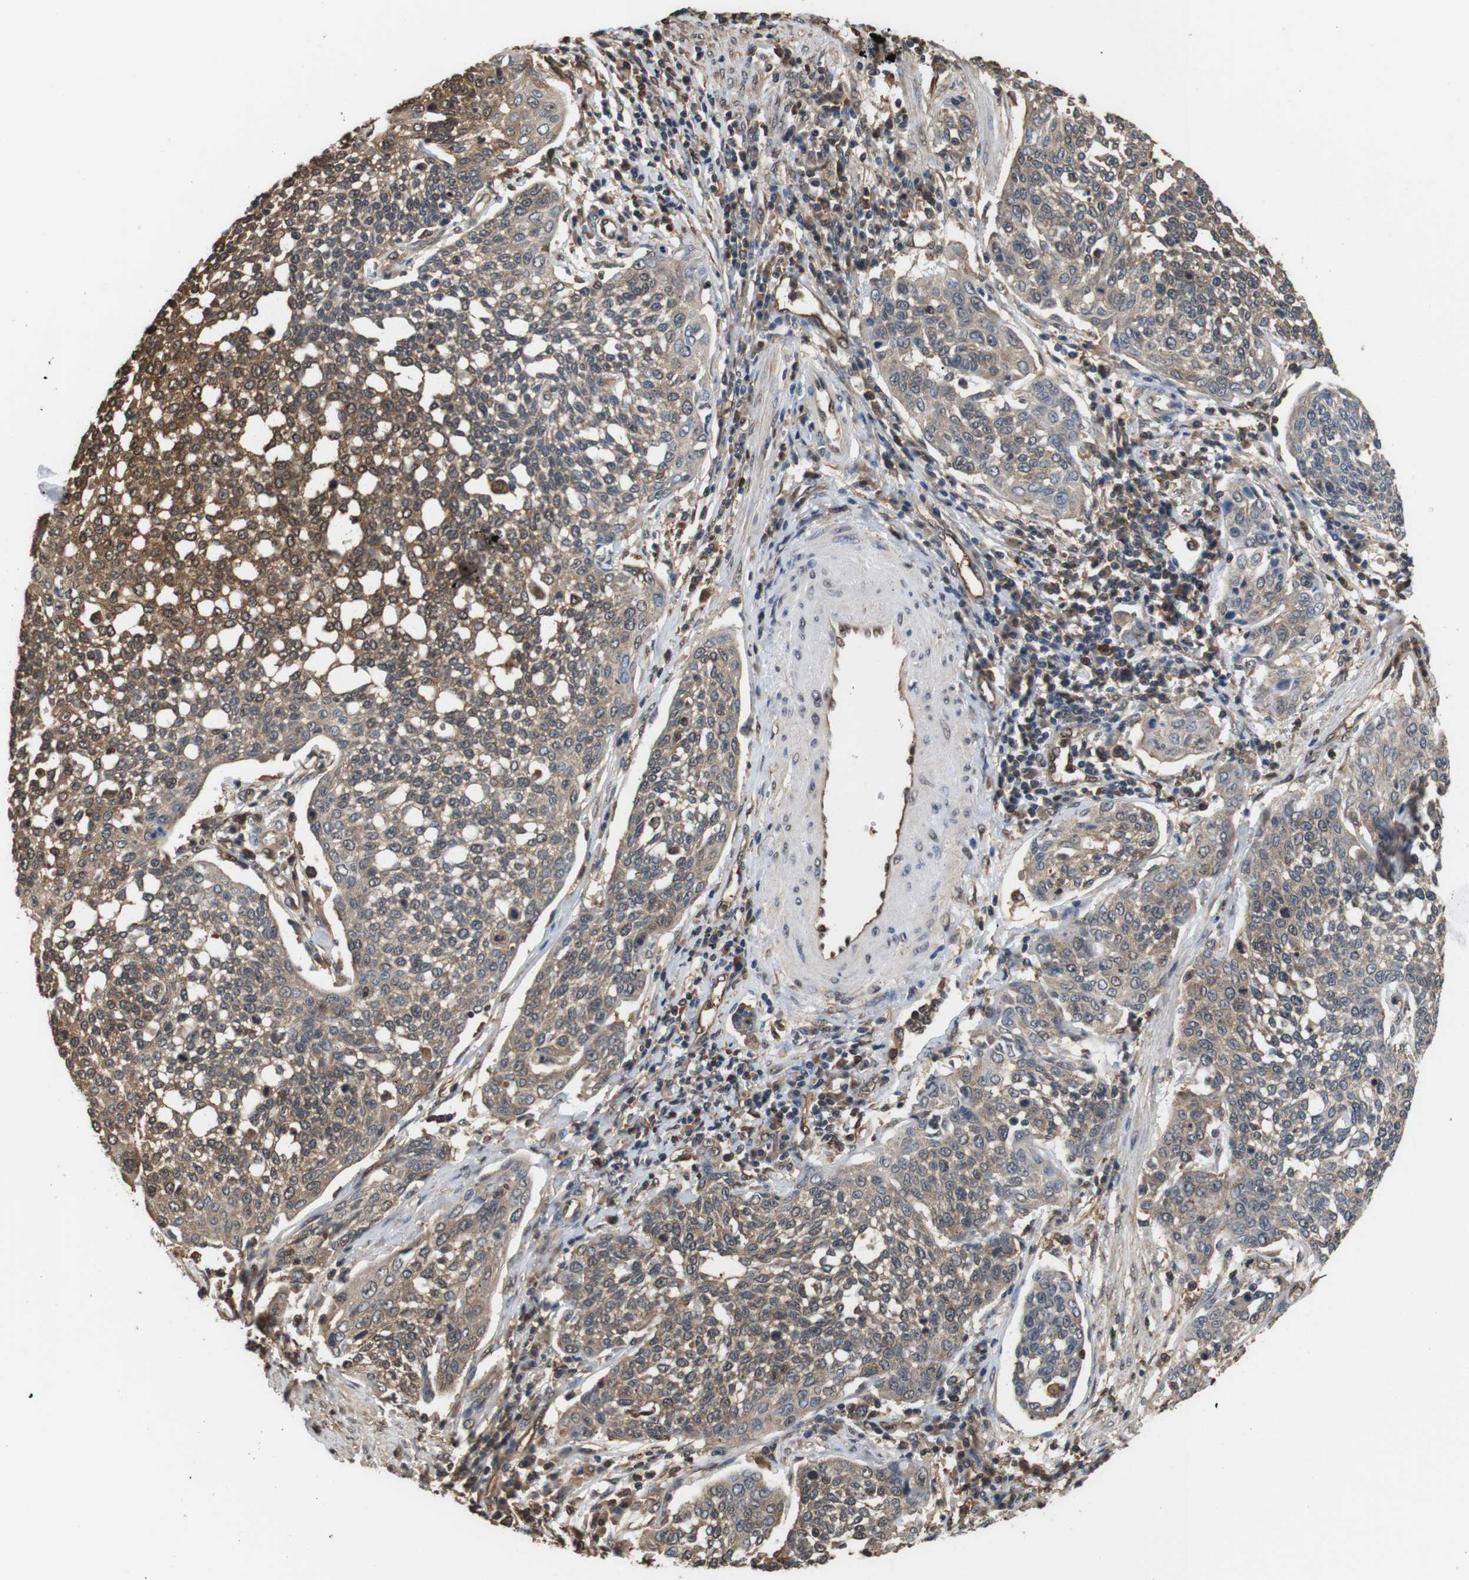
{"staining": {"intensity": "weak", "quantity": "25%-75%", "location": "cytoplasmic/membranous,nuclear"}, "tissue": "cervical cancer", "cell_type": "Tumor cells", "image_type": "cancer", "snomed": [{"axis": "morphology", "description": "Squamous cell carcinoma, NOS"}, {"axis": "topography", "description": "Cervix"}], "caption": "Immunohistochemistry staining of cervical cancer, which demonstrates low levels of weak cytoplasmic/membranous and nuclear positivity in approximately 25%-75% of tumor cells indicating weak cytoplasmic/membranous and nuclear protein staining. The staining was performed using DAB (brown) for protein detection and nuclei were counterstained in hematoxylin (blue).", "gene": "LDHA", "patient": {"sex": "female", "age": 34}}